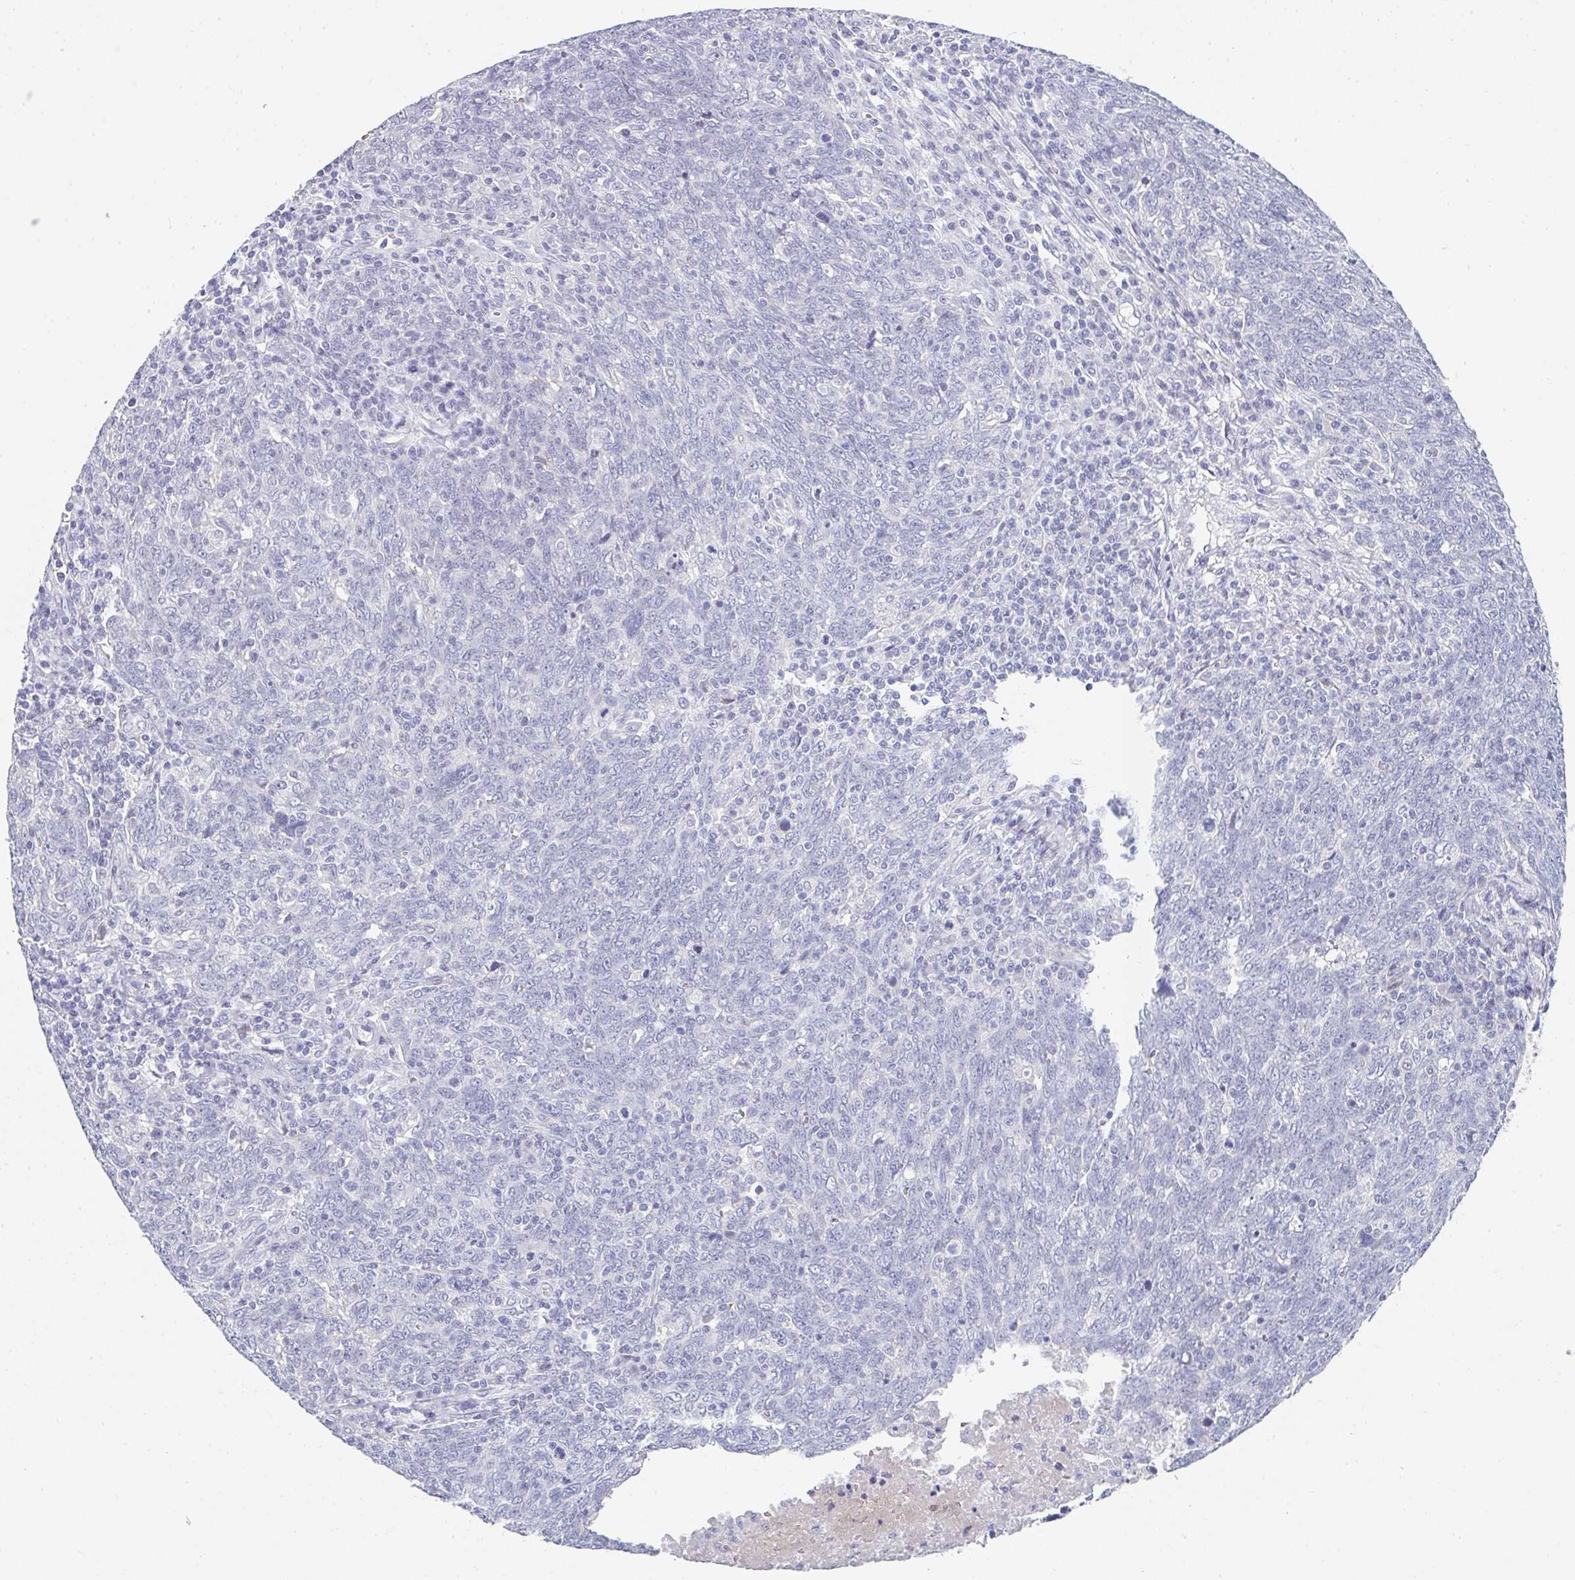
{"staining": {"intensity": "negative", "quantity": "none", "location": "none"}, "tissue": "lung cancer", "cell_type": "Tumor cells", "image_type": "cancer", "snomed": [{"axis": "morphology", "description": "Squamous cell carcinoma, NOS"}, {"axis": "topography", "description": "Lung"}], "caption": "IHC micrograph of lung cancer (squamous cell carcinoma) stained for a protein (brown), which exhibits no staining in tumor cells.", "gene": "NEU2", "patient": {"sex": "female", "age": 72}}